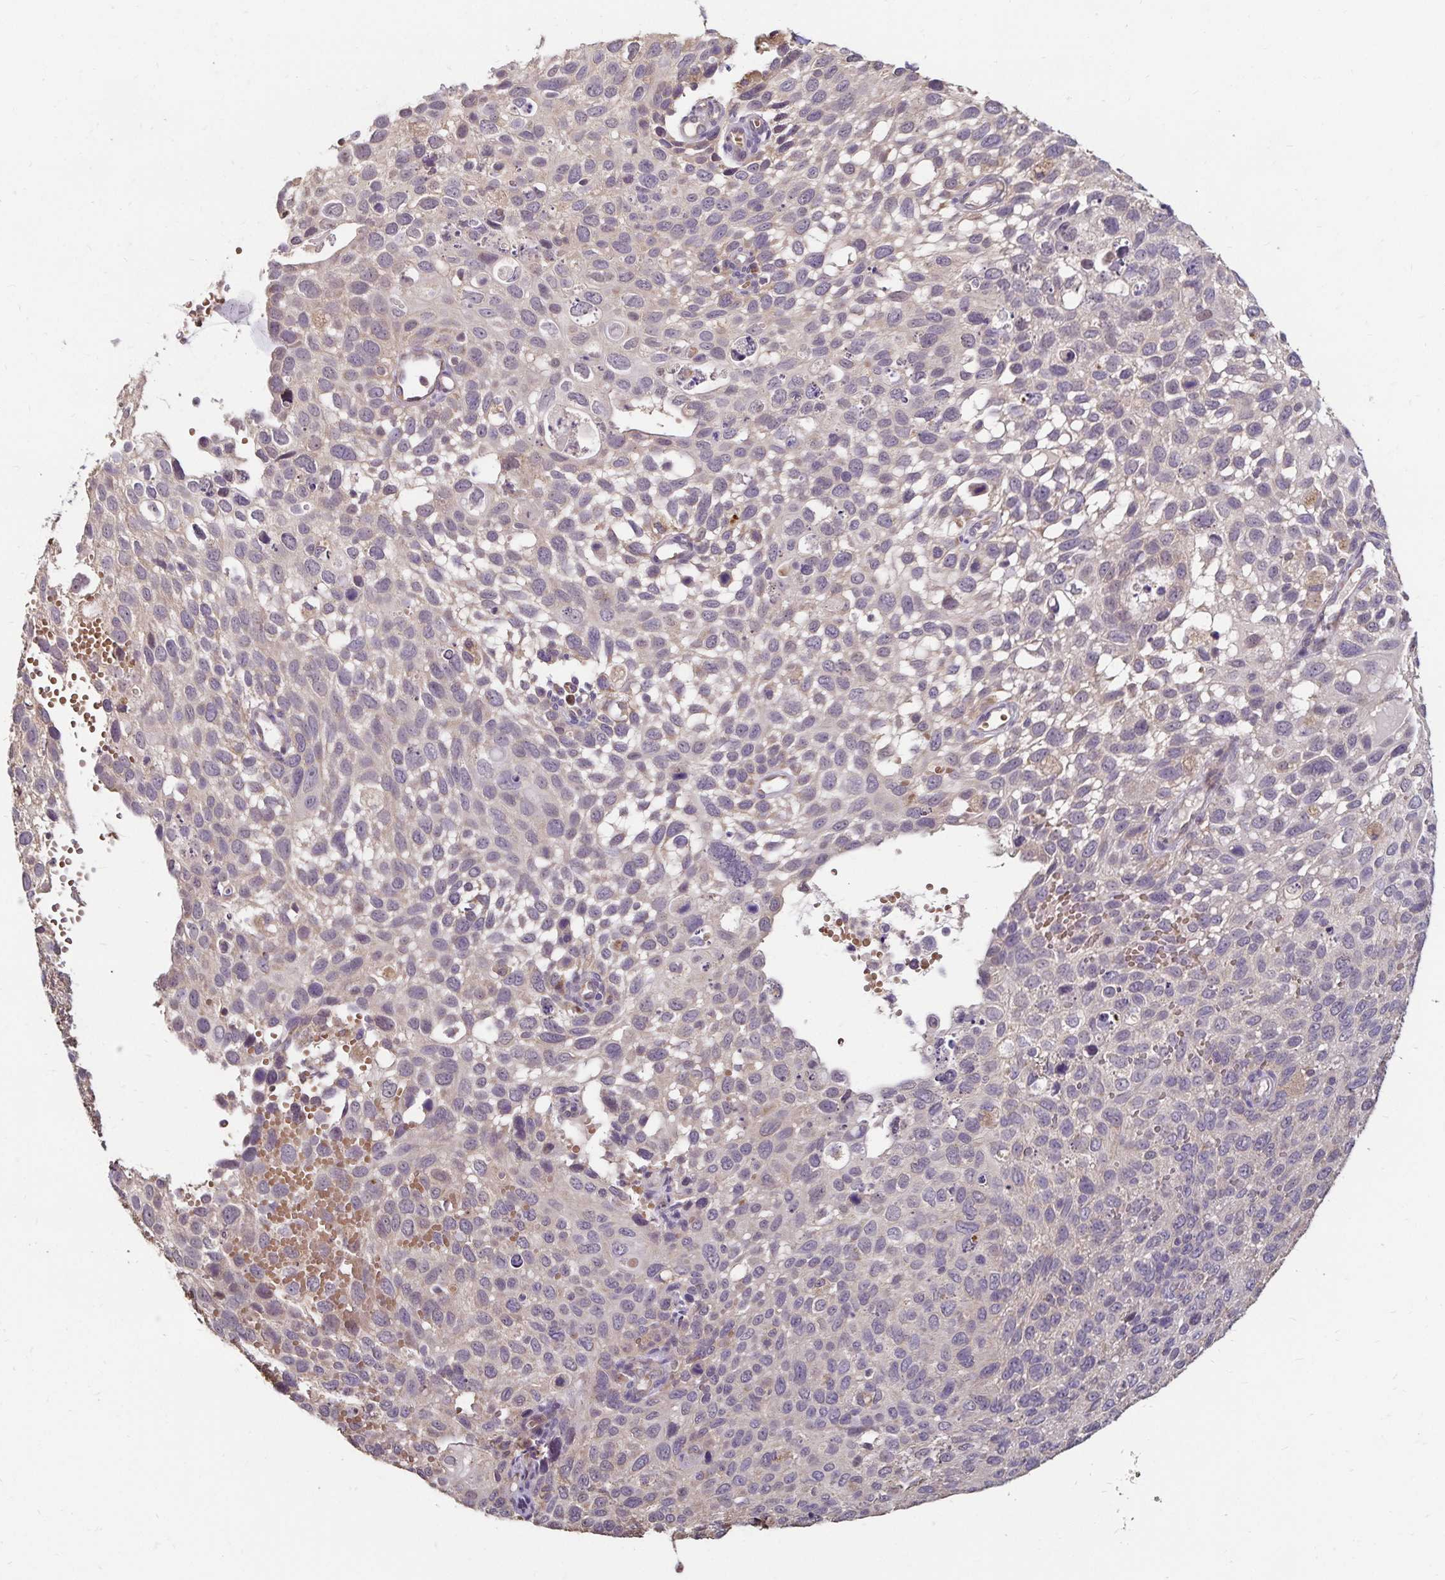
{"staining": {"intensity": "weak", "quantity": "<25%", "location": "cytoplasmic/membranous"}, "tissue": "cervical cancer", "cell_type": "Tumor cells", "image_type": "cancer", "snomed": [{"axis": "morphology", "description": "Squamous cell carcinoma, NOS"}, {"axis": "topography", "description": "Cervix"}], "caption": "Immunohistochemistry of human cervical squamous cell carcinoma shows no expression in tumor cells.", "gene": "EMC10", "patient": {"sex": "female", "age": 70}}